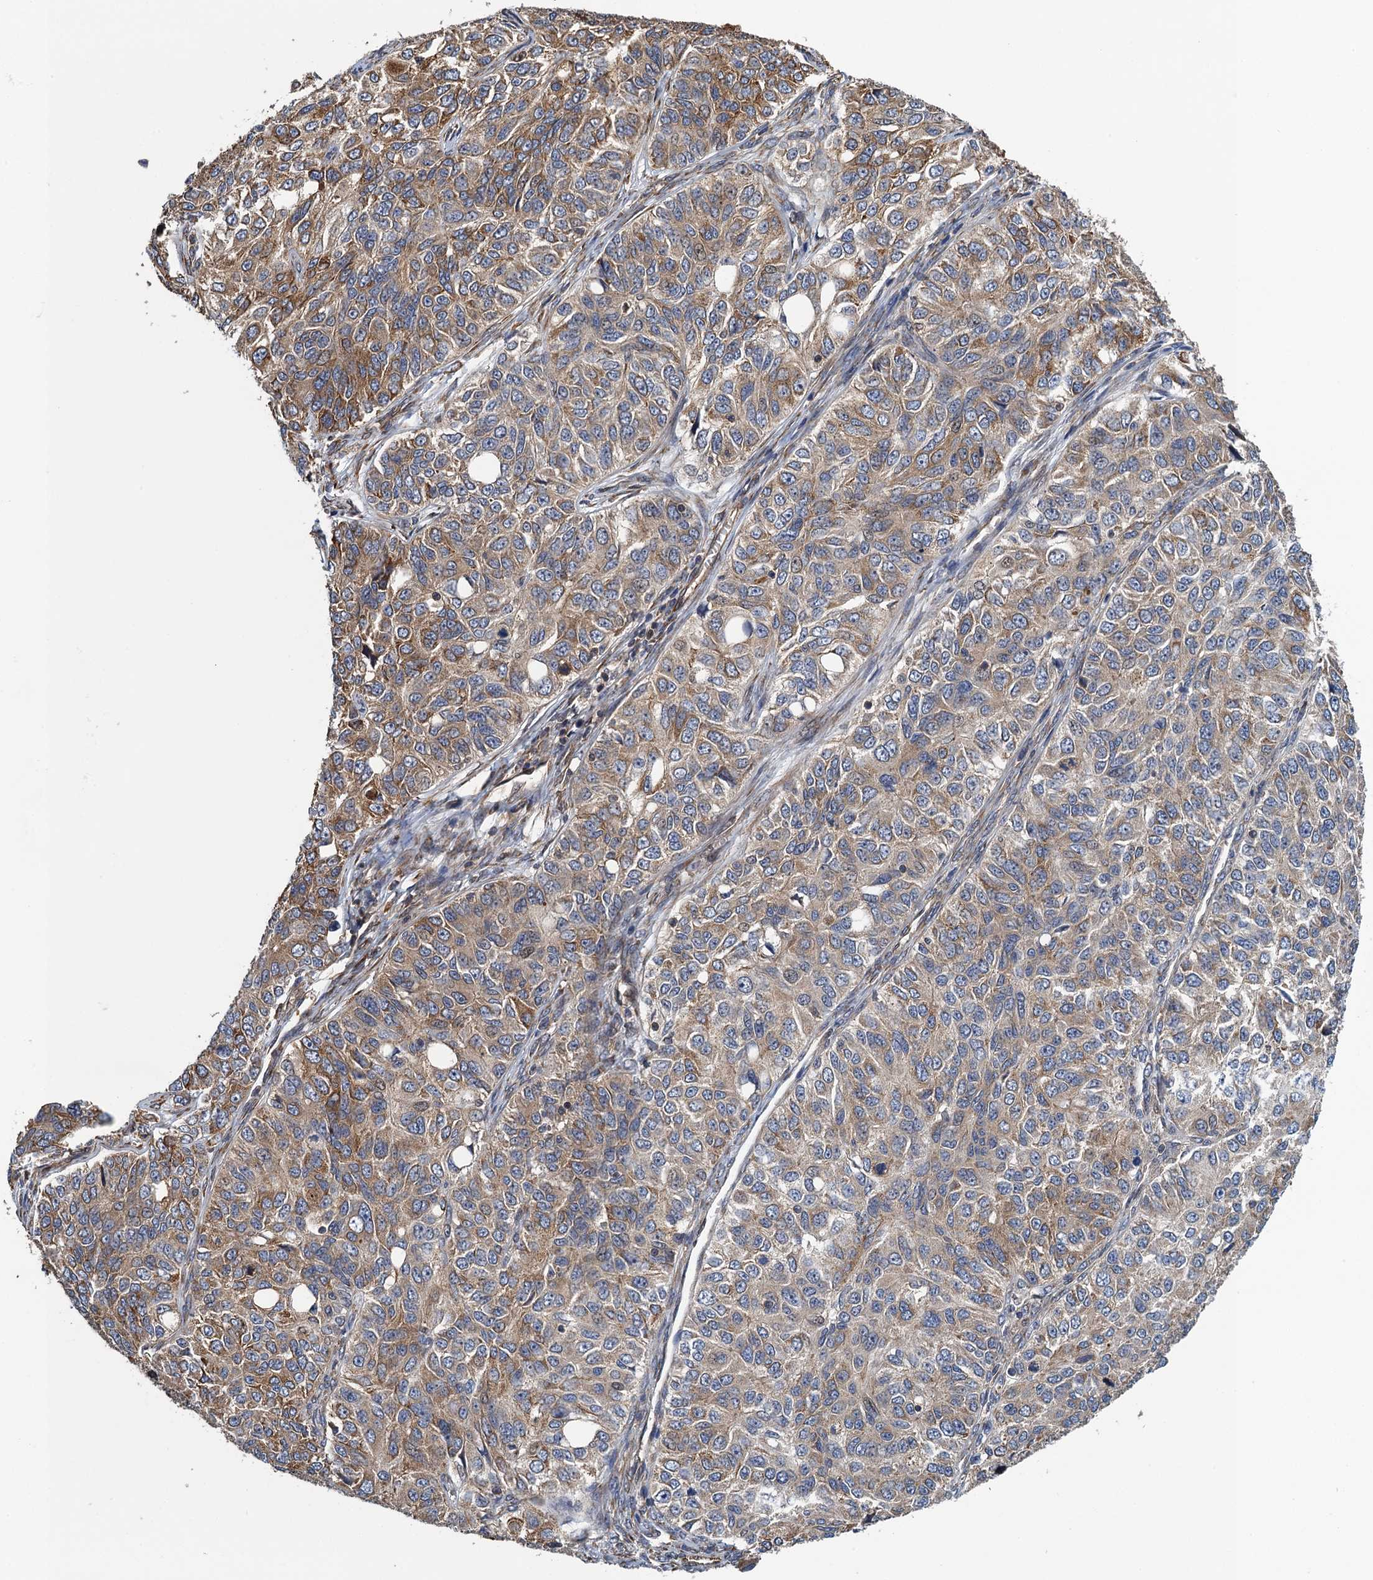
{"staining": {"intensity": "moderate", "quantity": "25%-75%", "location": "cytoplasmic/membranous"}, "tissue": "ovarian cancer", "cell_type": "Tumor cells", "image_type": "cancer", "snomed": [{"axis": "morphology", "description": "Carcinoma, endometroid"}, {"axis": "topography", "description": "Ovary"}], "caption": "A micrograph of human ovarian cancer (endometroid carcinoma) stained for a protein shows moderate cytoplasmic/membranous brown staining in tumor cells.", "gene": "MDM1", "patient": {"sex": "female", "age": 51}}